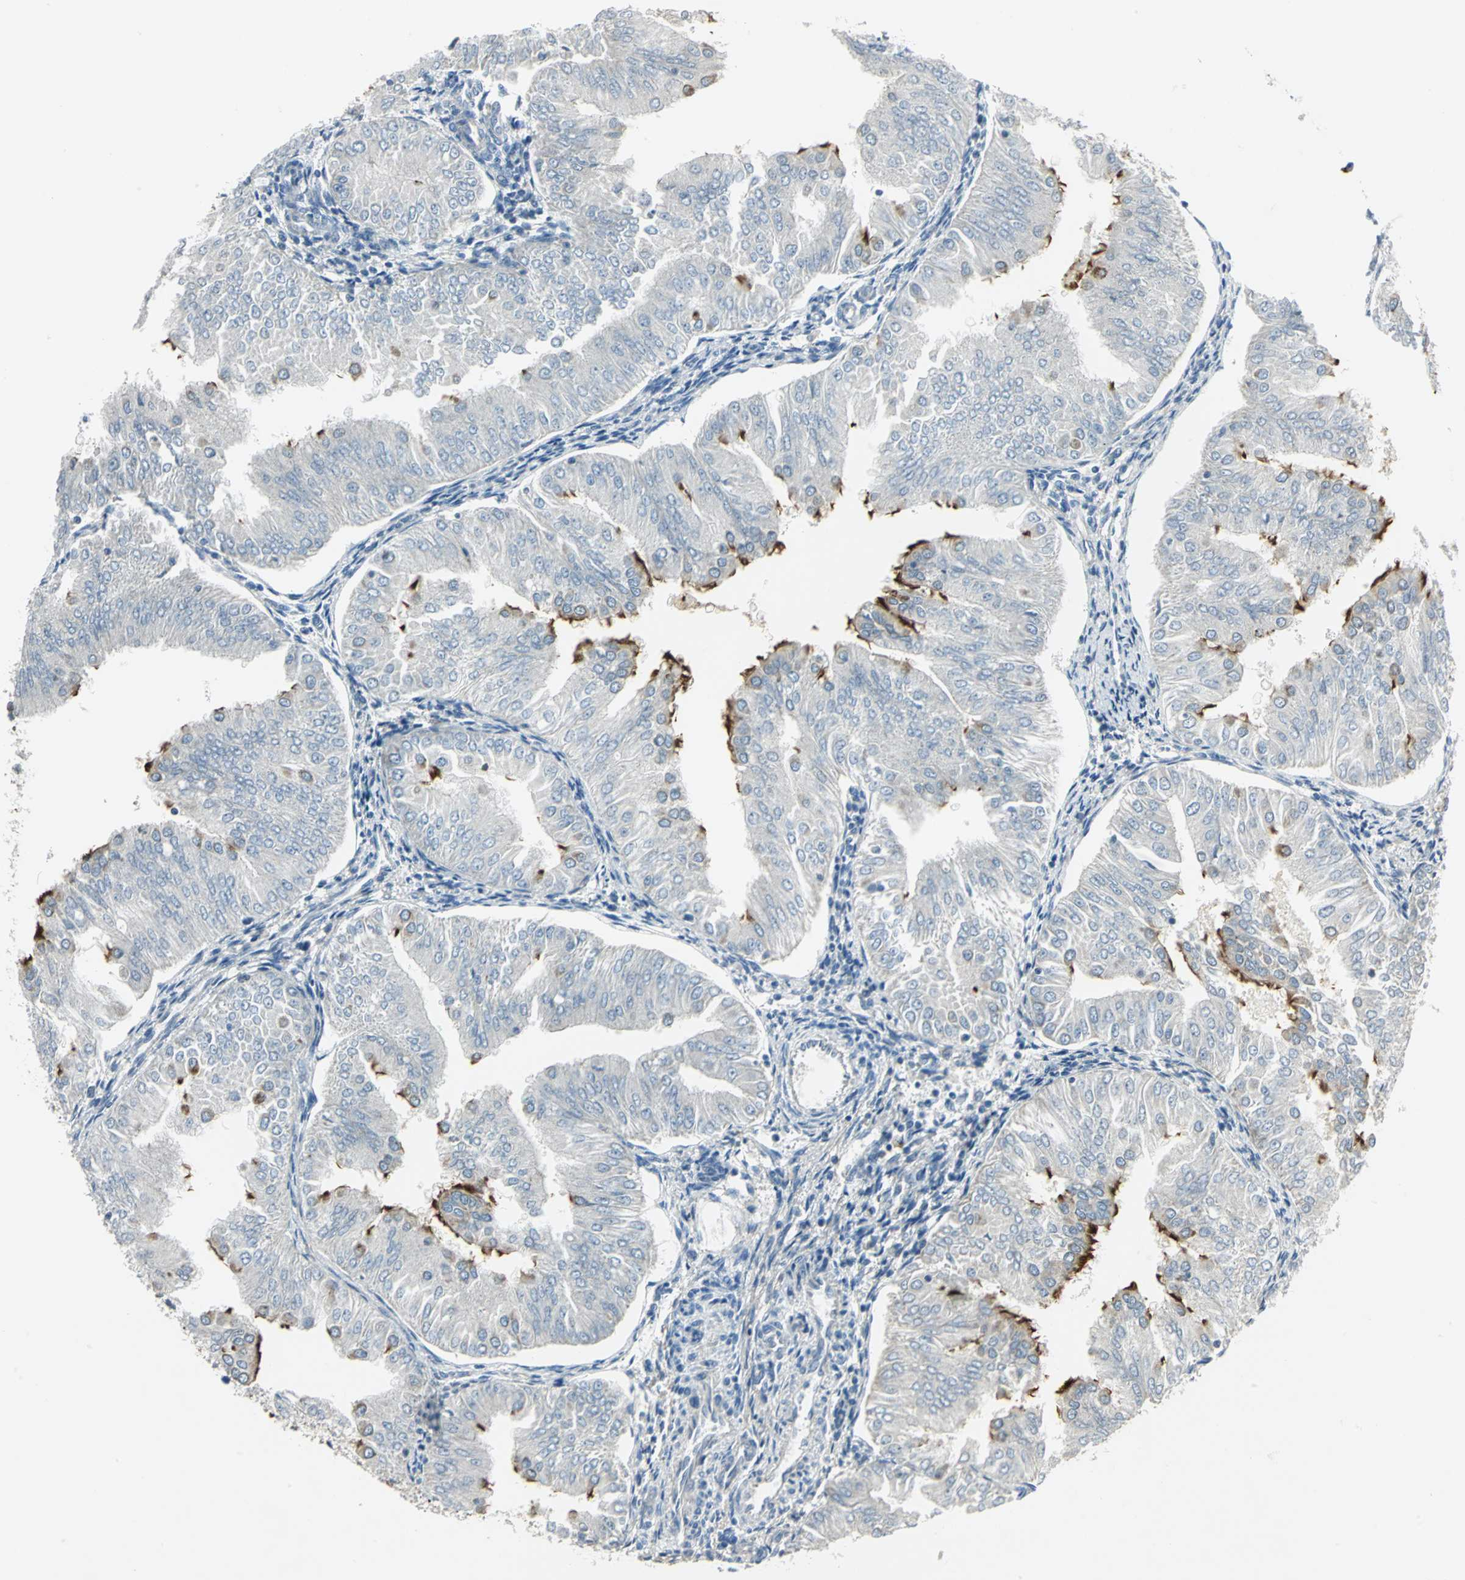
{"staining": {"intensity": "strong", "quantity": "<25%", "location": "cytoplasmic/membranous"}, "tissue": "endometrial cancer", "cell_type": "Tumor cells", "image_type": "cancer", "snomed": [{"axis": "morphology", "description": "Adenocarcinoma, NOS"}, {"axis": "topography", "description": "Endometrium"}], "caption": "Protein staining by immunohistochemistry (IHC) reveals strong cytoplasmic/membranous positivity in about <25% of tumor cells in endometrial cancer.", "gene": "ACADM", "patient": {"sex": "female", "age": 53}}